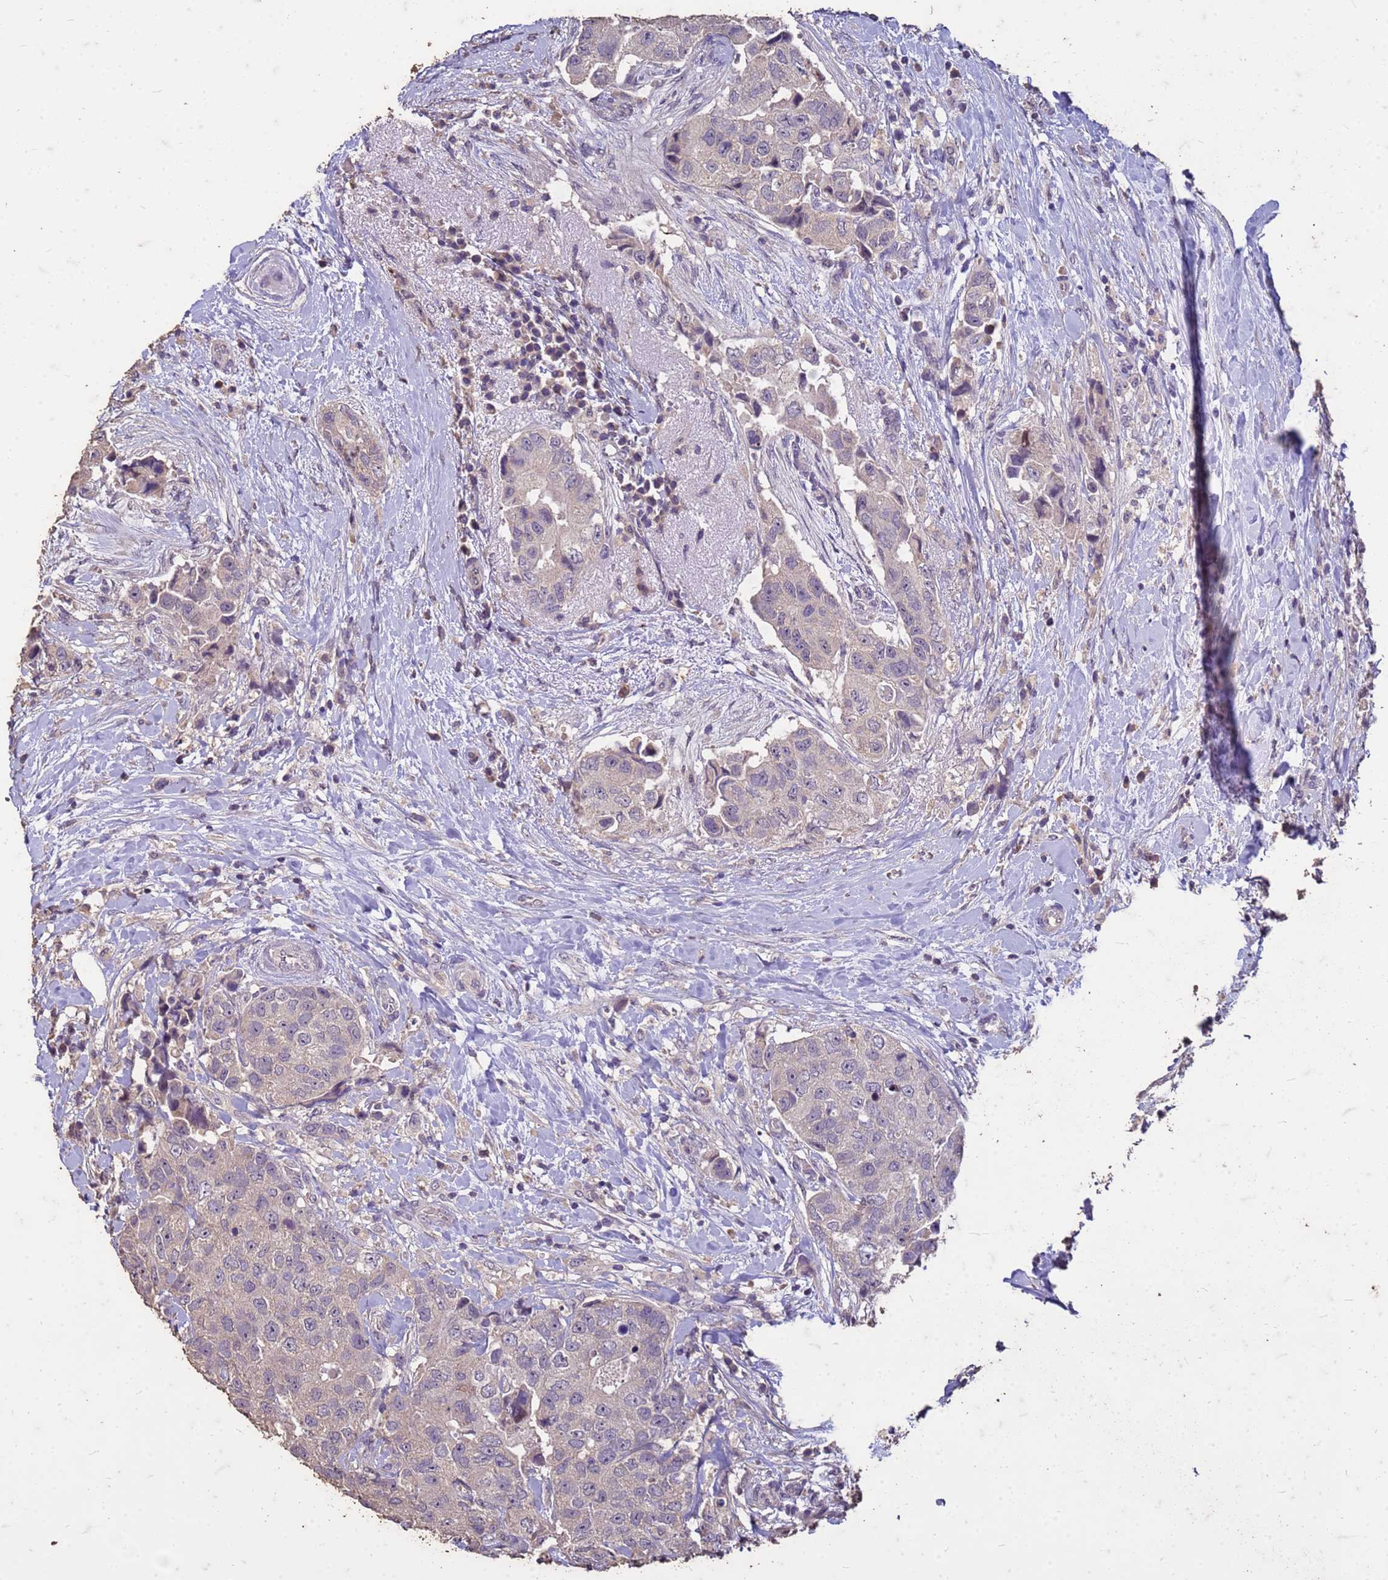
{"staining": {"intensity": "negative", "quantity": "none", "location": "none"}, "tissue": "breast cancer", "cell_type": "Tumor cells", "image_type": "cancer", "snomed": [{"axis": "morphology", "description": "Normal tissue, NOS"}, {"axis": "morphology", "description": "Duct carcinoma"}, {"axis": "topography", "description": "Breast"}], "caption": "An immunohistochemistry photomicrograph of breast cancer (invasive ductal carcinoma) is shown. There is no staining in tumor cells of breast cancer (invasive ductal carcinoma).", "gene": "FAM184B", "patient": {"sex": "female", "age": 62}}